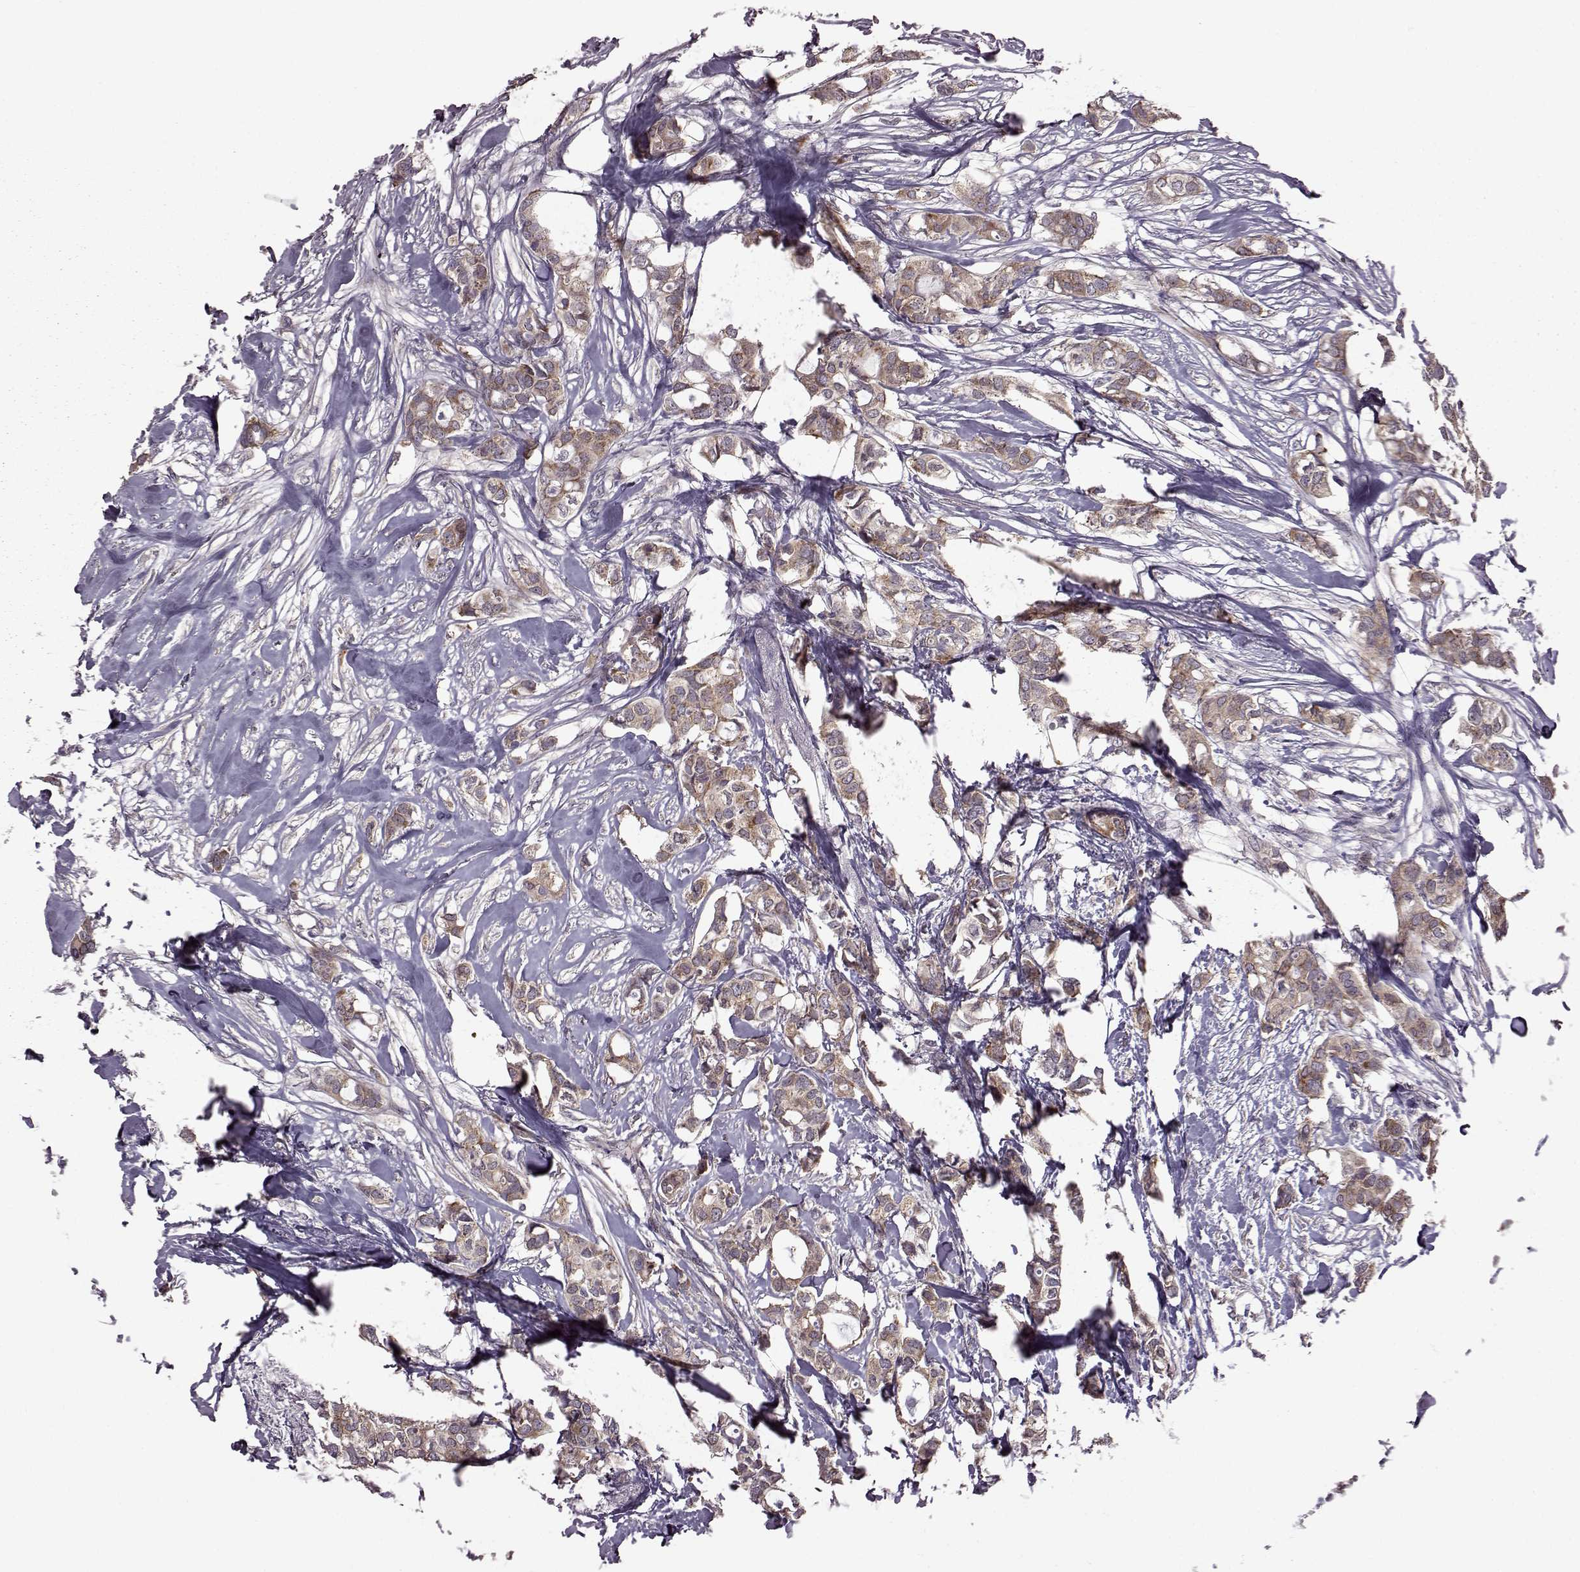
{"staining": {"intensity": "moderate", "quantity": ">75%", "location": "cytoplasmic/membranous"}, "tissue": "breast cancer", "cell_type": "Tumor cells", "image_type": "cancer", "snomed": [{"axis": "morphology", "description": "Duct carcinoma"}, {"axis": "topography", "description": "Breast"}], "caption": "DAB (3,3'-diaminobenzidine) immunohistochemical staining of breast infiltrating ductal carcinoma displays moderate cytoplasmic/membranous protein staining in about >75% of tumor cells.", "gene": "URI1", "patient": {"sex": "female", "age": 62}}